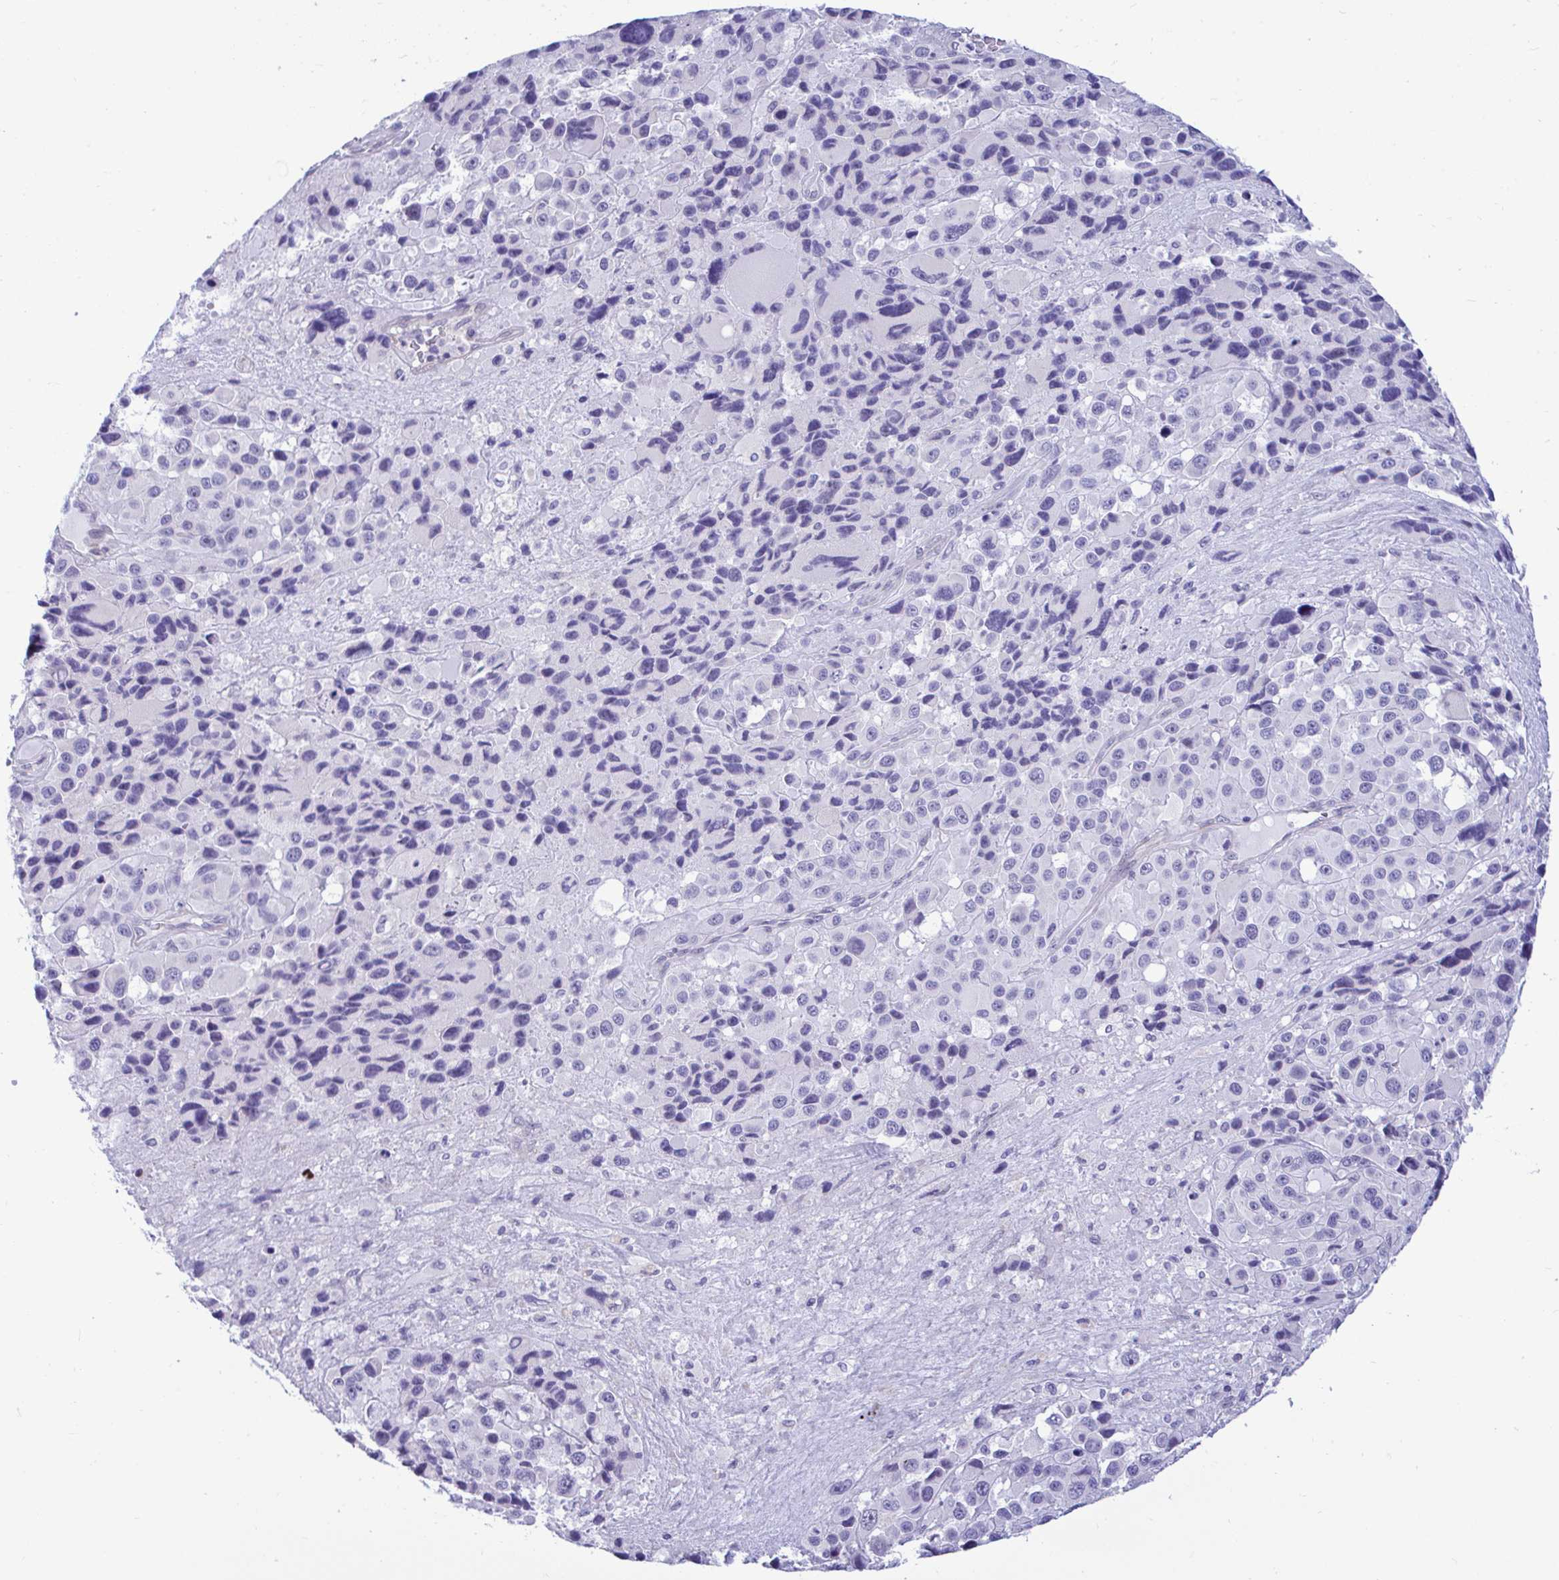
{"staining": {"intensity": "negative", "quantity": "none", "location": "none"}, "tissue": "melanoma", "cell_type": "Tumor cells", "image_type": "cancer", "snomed": [{"axis": "morphology", "description": "Malignant melanoma, Metastatic site"}, {"axis": "topography", "description": "Lymph node"}], "caption": "This is an immunohistochemistry (IHC) image of malignant melanoma (metastatic site). There is no positivity in tumor cells.", "gene": "SLC25A51", "patient": {"sex": "female", "age": 65}}